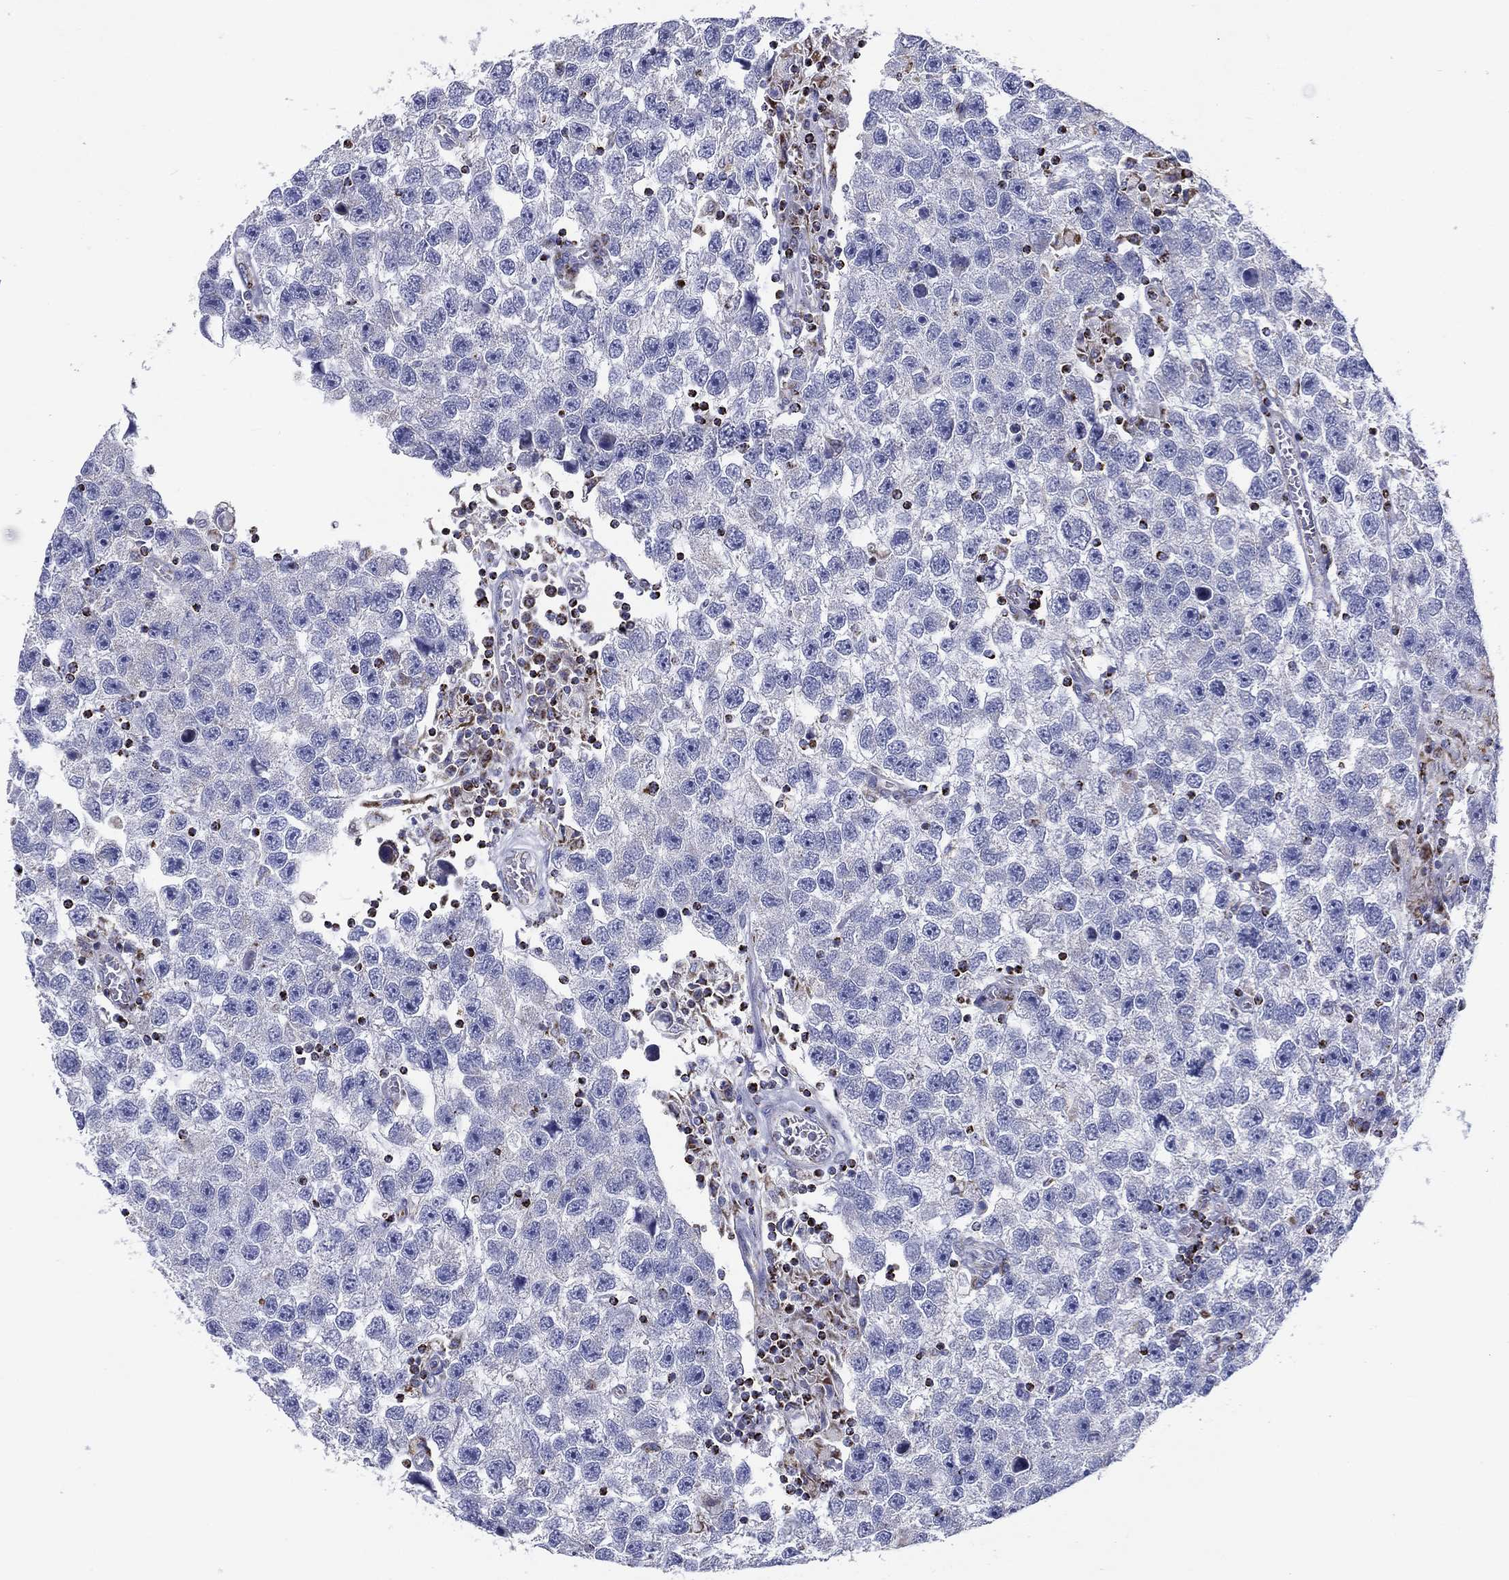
{"staining": {"intensity": "negative", "quantity": "none", "location": "none"}, "tissue": "testis cancer", "cell_type": "Tumor cells", "image_type": "cancer", "snomed": [{"axis": "morphology", "description": "Seminoma, NOS"}, {"axis": "topography", "description": "Testis"}], "caption": "A high-resolution micrograph shows immunohistochemistry (IHC) staining of seminoma (testis), which displays no significant expression in tumor cells.", "gene": "SFXN1", "patient": {"sex": "male", "age": 26}}